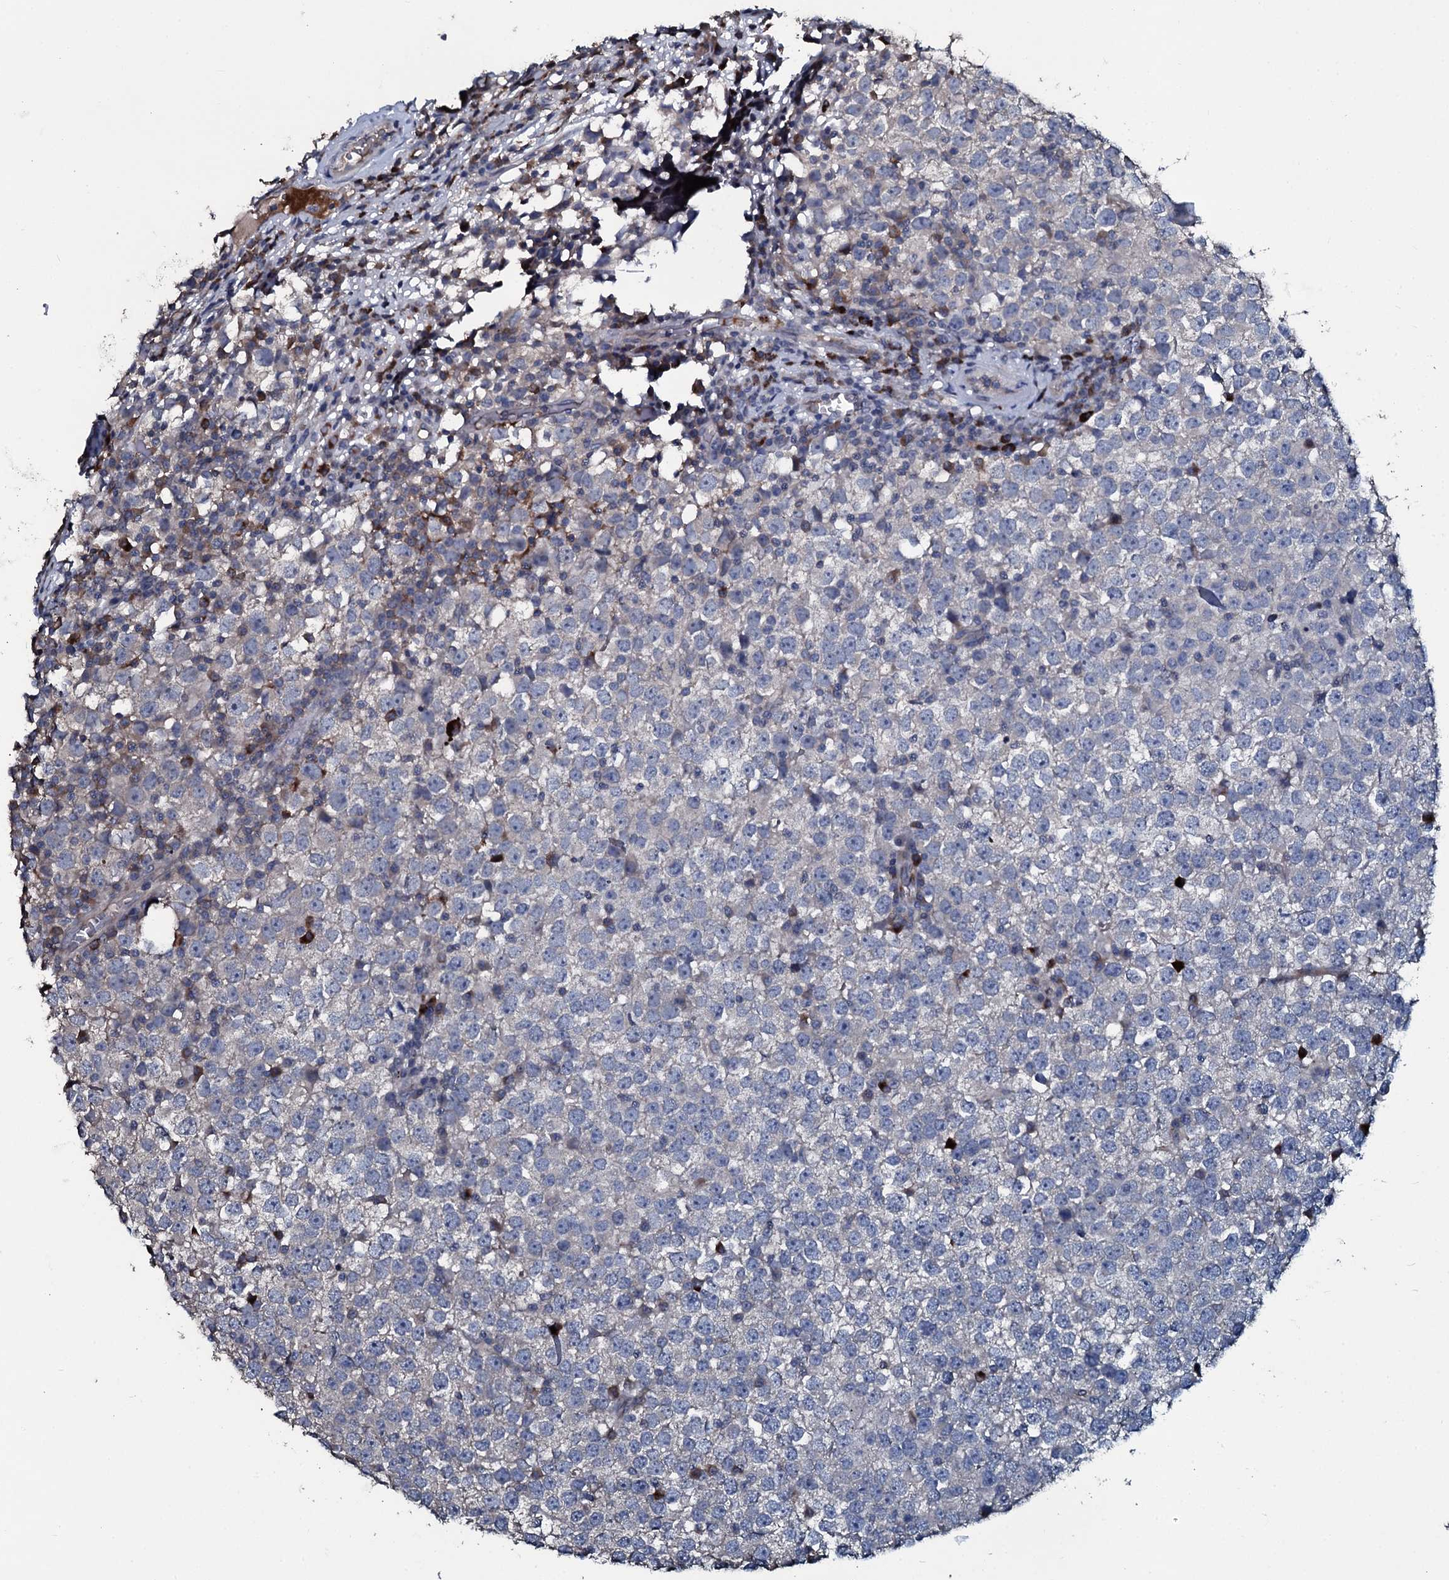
{"staining": {"intensity": "negative", "quantity": "none", "location": "none"}, "tissue": "testis cancer", "cell_type": "Tumor cells", "image_type": "cancer", "snomed": [{"axis": "morphology", "description": "Seminoma, NOS"}, {"axis": "topography", "description": "Testis"}], "caption": "Tumor cells are negative for protein expression in human testis seminoma.", "gene": "IL12B", "patient": {"sex": "male", "age": 65}}